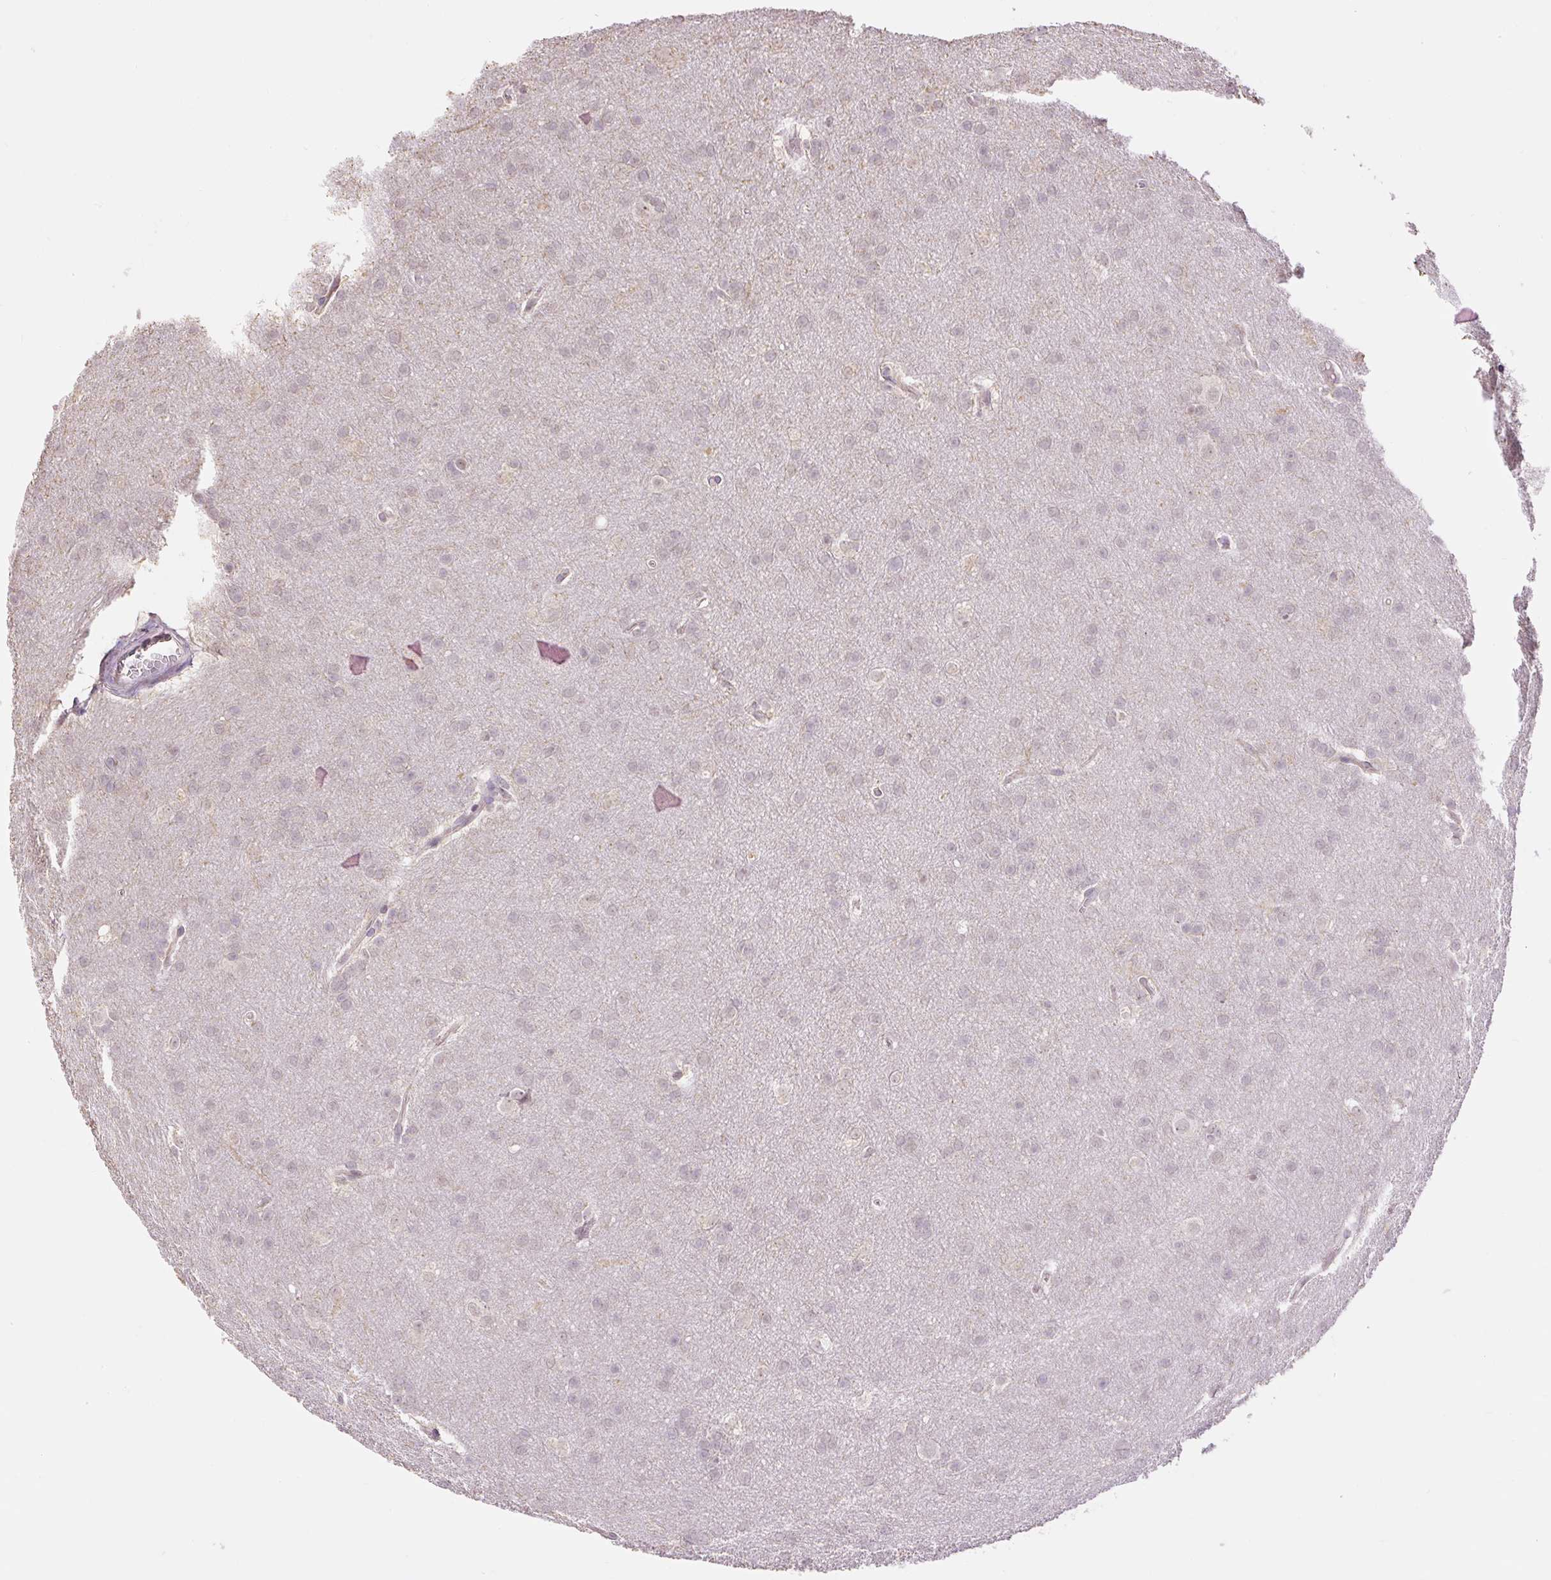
{"staining": {"intensity": "weak", "quantity": "25%-75%", "location": "nuclear"}, "tissue": "glioma", "cell_type": "Tumor cells", "image_type": "cancer", "snomed": [{"axis": "morphology", "description": "Glioma, malignant, Low grade"}, {"axis": "topography", "description": "Brain"}], "caption": "A micrograph showing weak nuclear staining in approximately 25%-75% of tumor cells in malignant glioma (low-grade), as visualized by brown immunohistochemical staining.", "gene": "RACGAP1", "patient": {"sex": "female", "age": 32}}